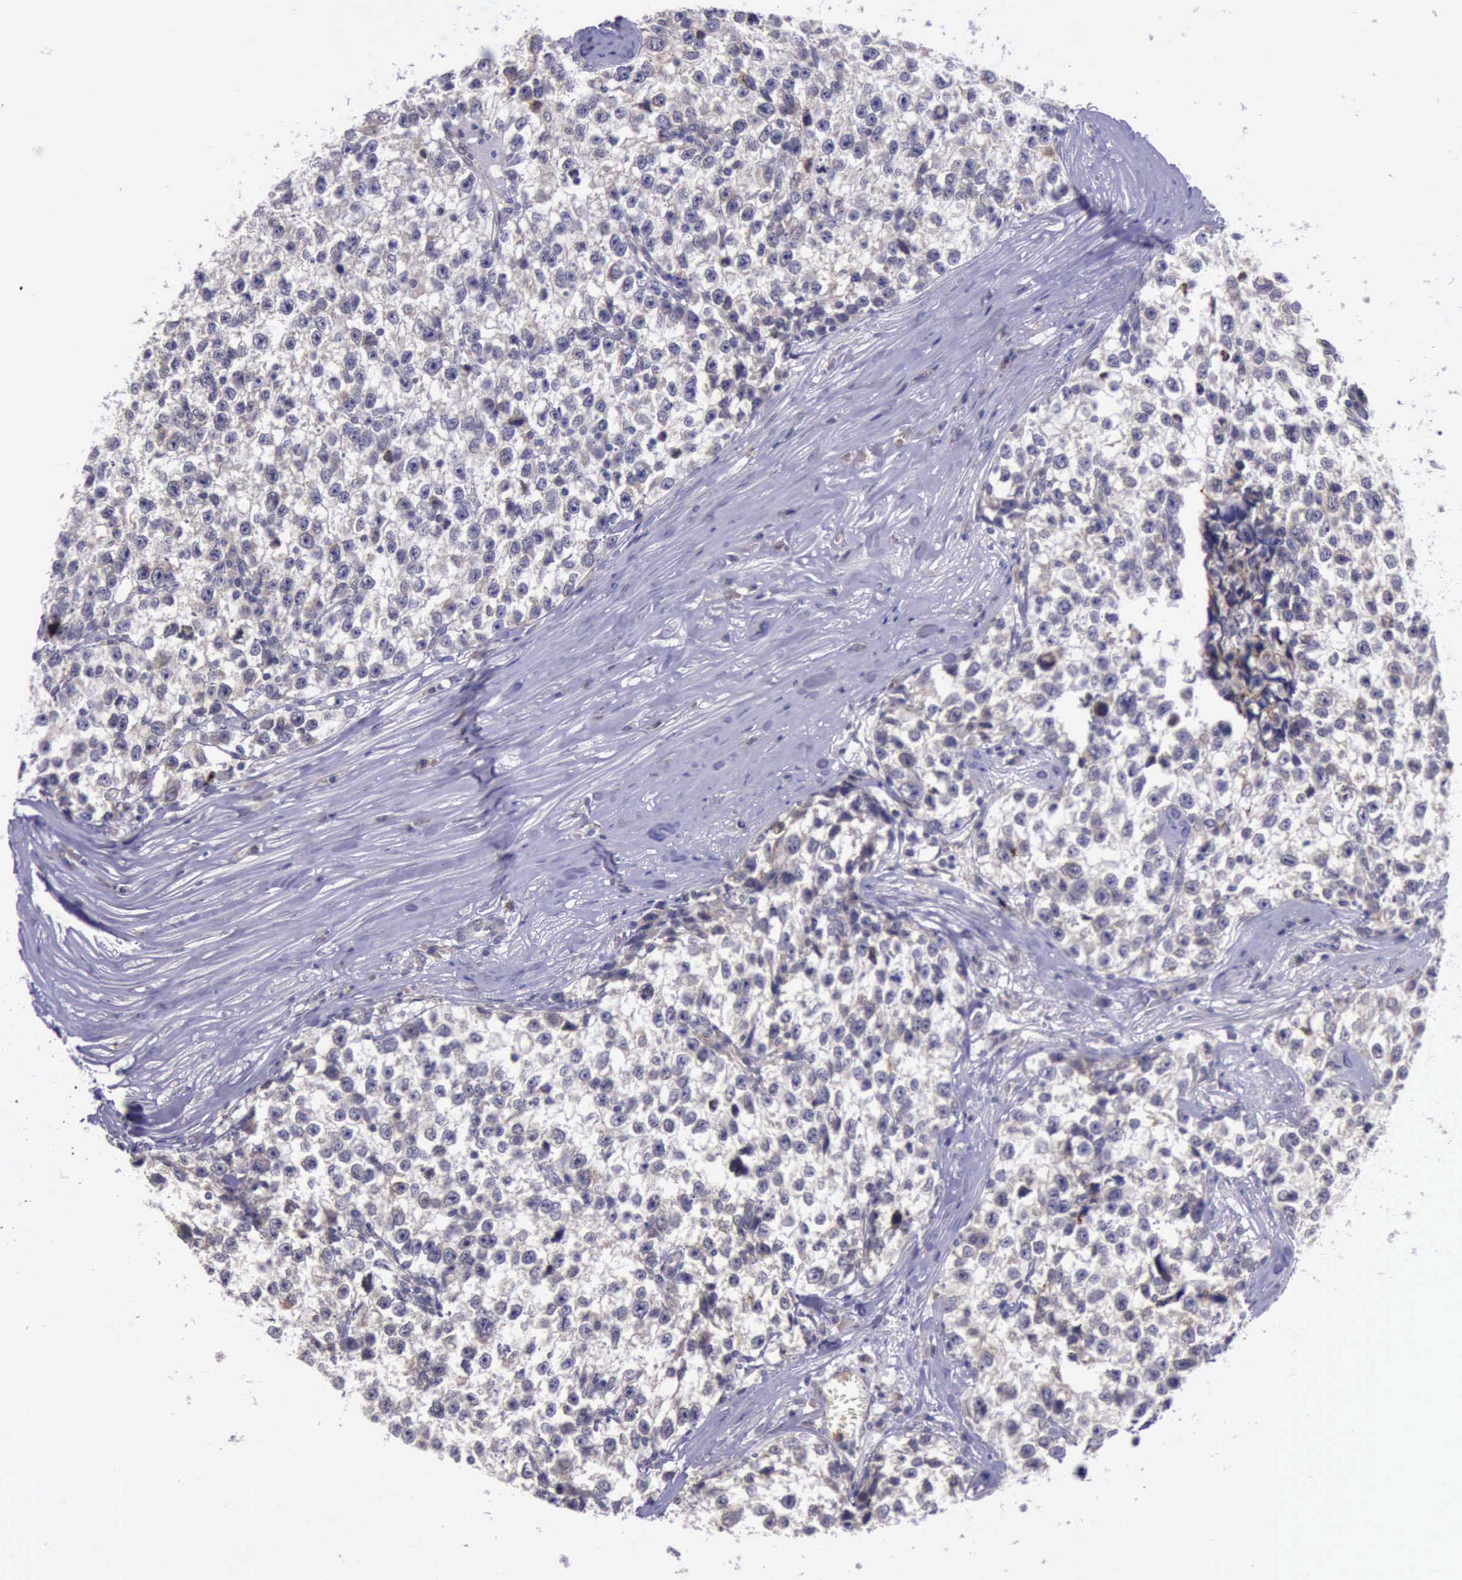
{"staining": {"intensity": "weak", "quantity": ">75%", "location": "cytoplasmic/membranous"}, "tissue": "testis cancer", "cell_type": "Tumor cells", "image_type": "cancer", "snomed": [{"axis": "morphology", "description": "Seminoma, NOS"}, {"axis": "morphology", "description": "Carcinoma, Embryonal, NOS"}, {"axis": "topography", "description": "Testis"}], "caption": "An immunohistochemistry histopathology image of tumor tissue is shown. Protein staining in brown shows weak cytoplasmic/membranous positivity in testis cancer (embryonal carcinoma) within tumor cells. (brown staining indicates protein expression, while blue staining denotes nuclei).", "gene": "PLEK2", "patient": {"sex": "male", "age": 30}}